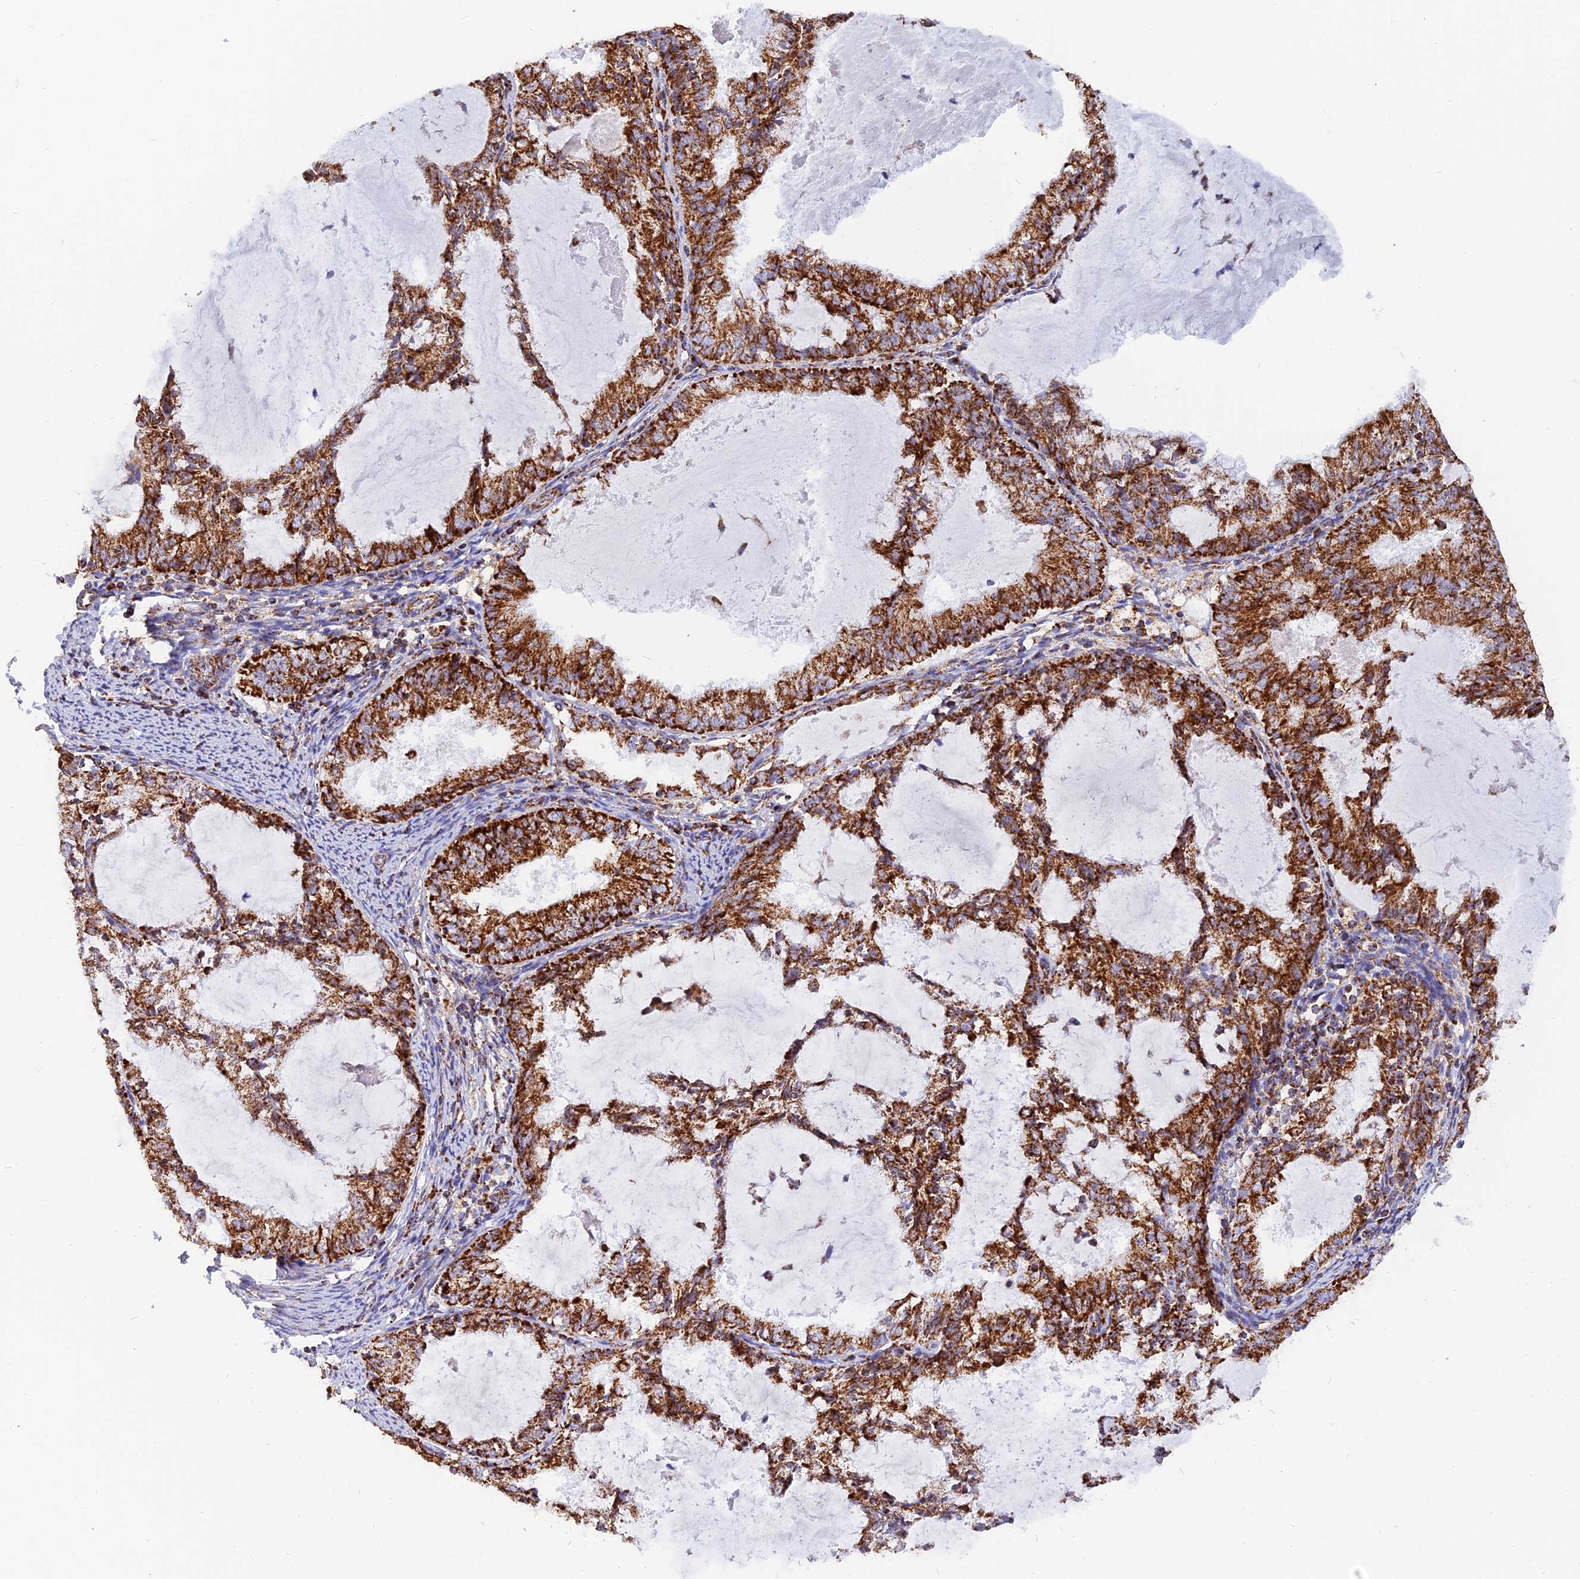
{"staining": {"intensity": "strong", "quantity": ">75%", "location": "cytoplasmic/membranous"}, "tissue": "endometrial cancer", "cell_type": "Tumor cells", "image_type": "cancer", "snomed": [{"axis": "morphology", "description": "Adenocarcinoma, NOS"}, {"axis": "topography", "description": "Endometrium"}], "caption": "Endometrial cancer (adenocarcinoma) tissue shows strong cytoplasmic/membranous staining in about >75% of tumor cells, visualized by immunohistochemistry. Nuclei are stained in blue.", "gene": "NDUFB6", "patient": {"sex": "female", "age": 57}}